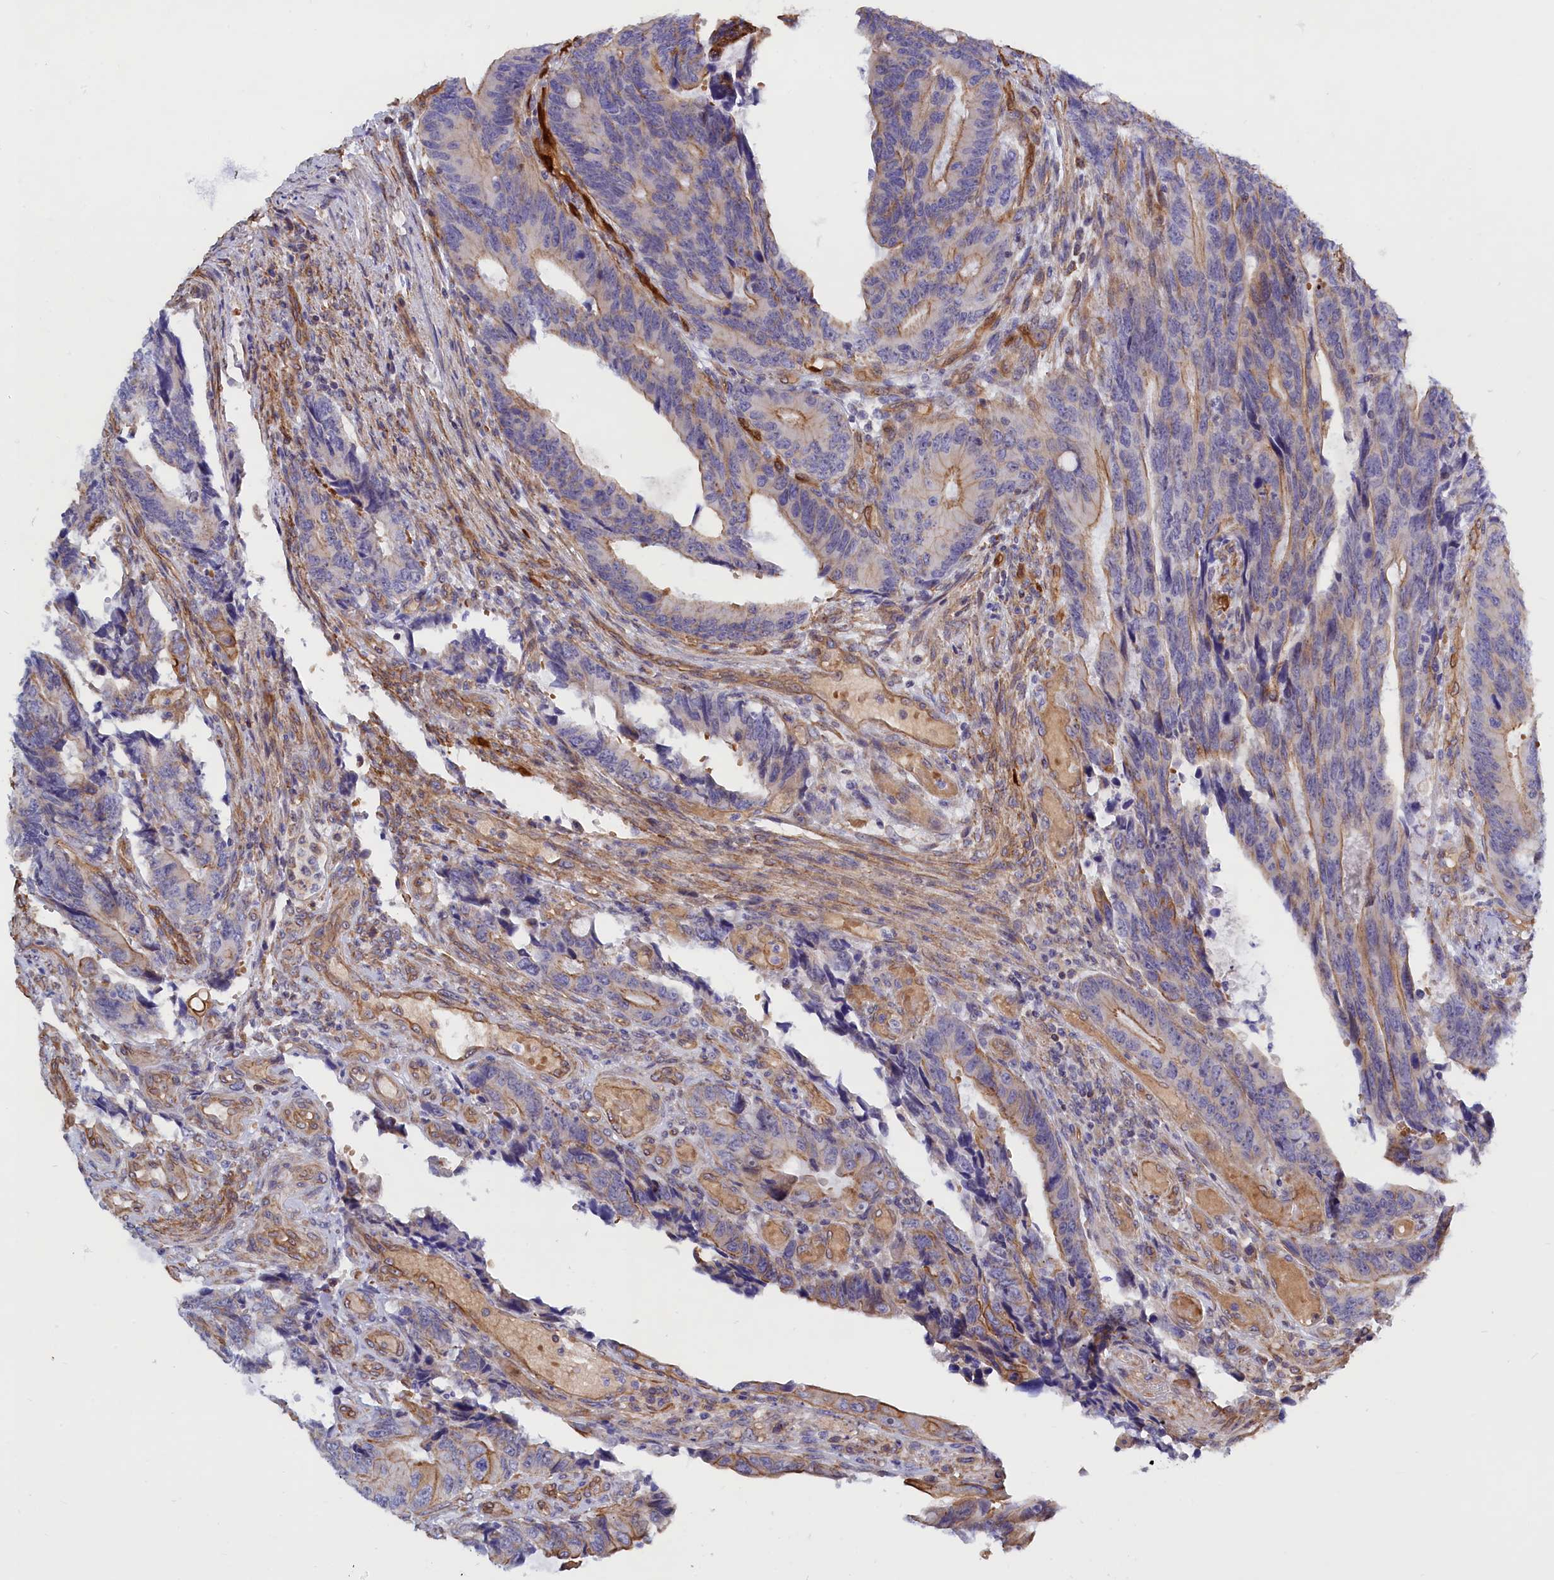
{"staining": {"intensity": "moderate", "quantity": "<25%", "location": "cytoplasmic/membranous"}, "tissue": "colorectal cancer", "cell_type": "Tumor cells", "image_type": "cancer", "snomed": [{"axis": "morphology", "description": "Adenocarcinoma, NOS"}, {"axis": "topography", "description": "Colon"}], "caption": "Immunohistochemical staining of human colorectal adenocarcinoma reveals moderate cytoplasmic/membranous protein positivity in approximately <25% of tumor cells.", "gene": "ABCC12", "patient": {"sex": "male", "age": 87}}